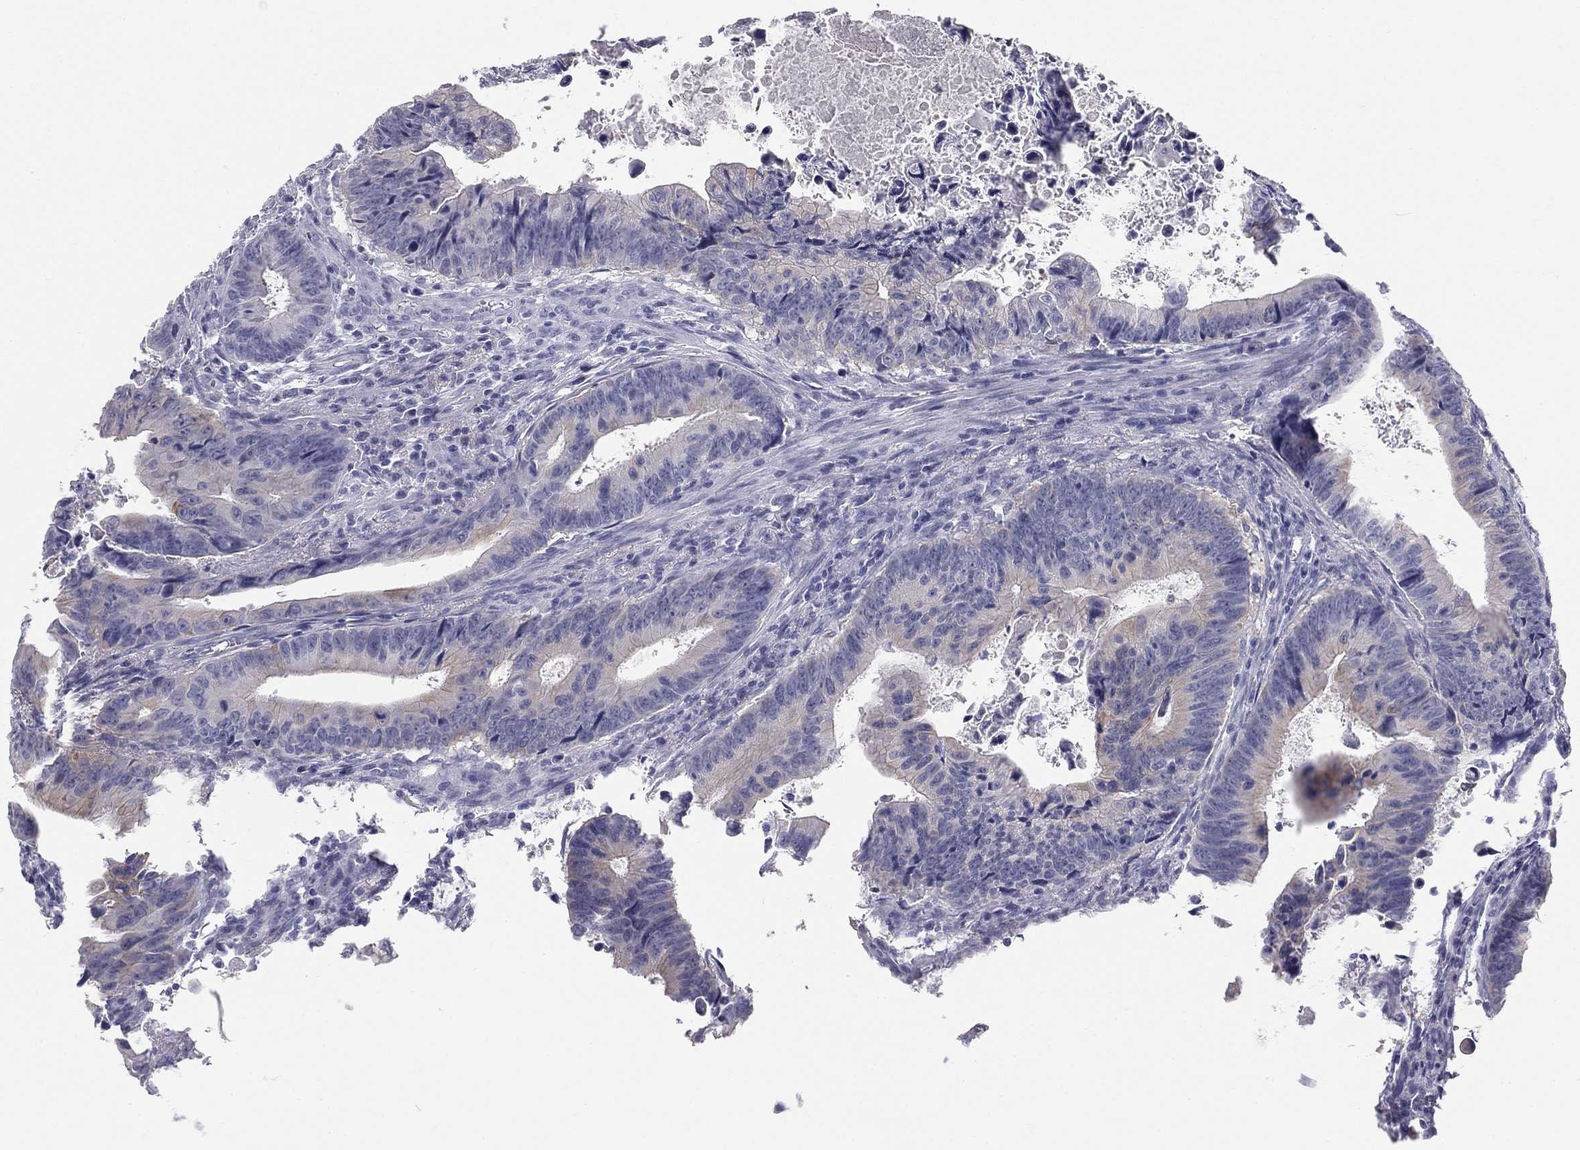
{"staining": {"intensity": "moderate", "quantity": "<25%", "location": "cytoplasmic/membranous"}, "tissue": "colorectal cancer", "cell_type": "Tumor cells", "image_type": "cancer", "snomed": [{"axis": "morphology", "description": "Adenocarcinoma, NOS"}, {"axis": "topography", "description": "Colon"}], "caption": "A low amount of moderate cytoplasmic/membranous staining is present in about <25% of tumor cells in colorectal cancer (adenocarcinoma) tissue.", "gene": "SULT2B1", "patient": {"sex": "female", "age": 87}}